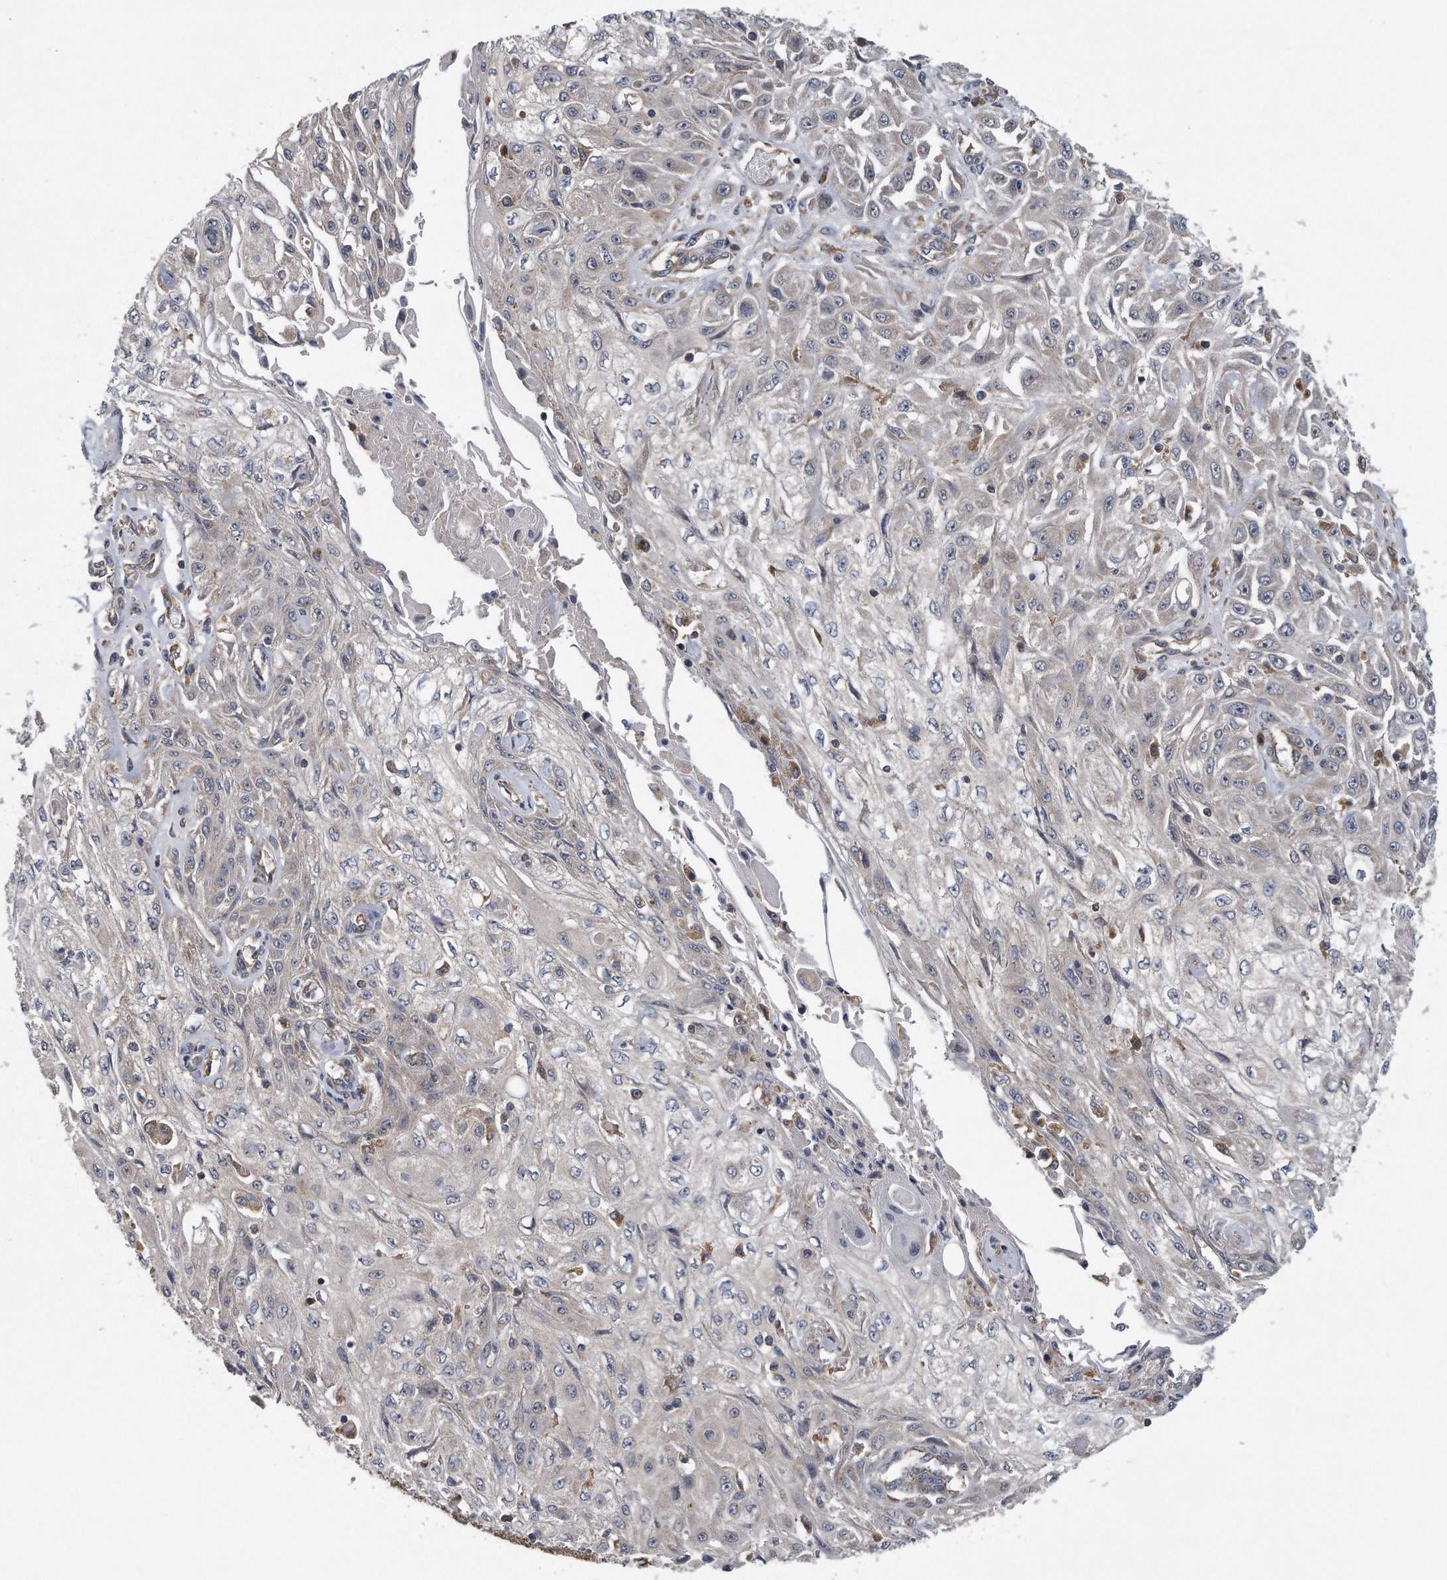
{"staining": {"intensity": "negative", "quantity": "none", "location": "none"}, "tissue": "skin cancer", "cell_type": "Tumor cells", "image_type": "cancer", "snomed": [{"axis": "morphology", "description": "Squamous cell carcinoma, NOS"}, {"axis": "morphology", "description": "Squamous cell carcinoma, metastatic, NOS"}, {"axis": "topography", "description": "Skin"}, {"axis": "topography", "description": "Lymph node"}], "caption": "This is an immunohistochemistry micrograph of human skin cancer (squamous cell carcinoma). There is no positivity in tumor cells.", "gene": "ALPK2", "patient": {"sex": "male", "age": 75}}